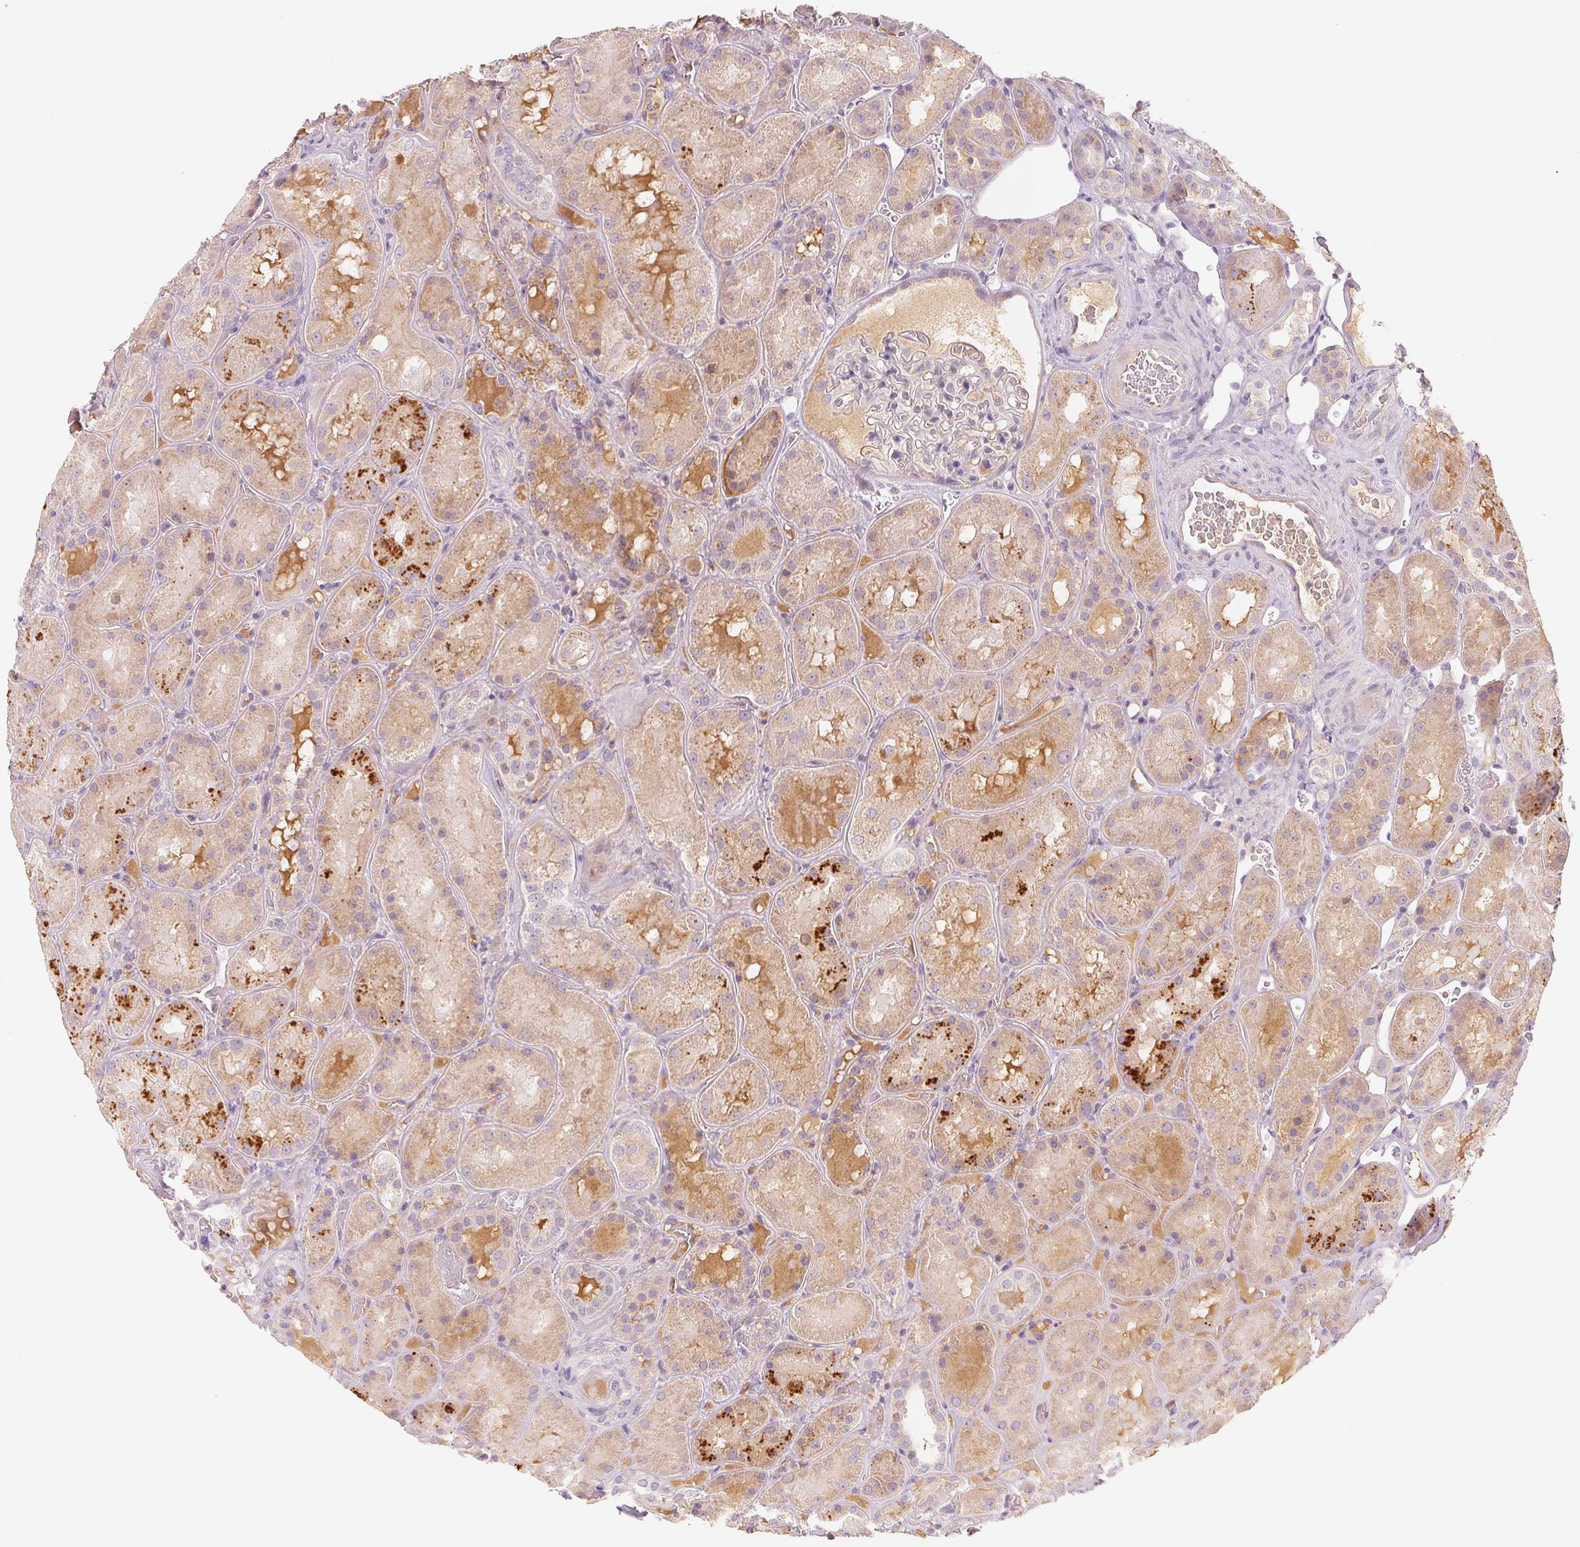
{"staining": {"intensity": "negative", "quantity": "none", "location": "none"}, "tissue": "kidney", "cell_type": "Cells in glomeruli", "image_type": "normal", "snomed": [{"axis": "morphology", "description": "Normal tissue, NOS"}, {"axis": "topography", "description": "Kidney"}], "caption": "Immunohistochemistry (IHC) image of normal human kidney stained for a protein (brown), which exhibits no expression in cells in glomeruli.", "gene": "RMDN2", "patient": {"sex": "male", "age": 73}}